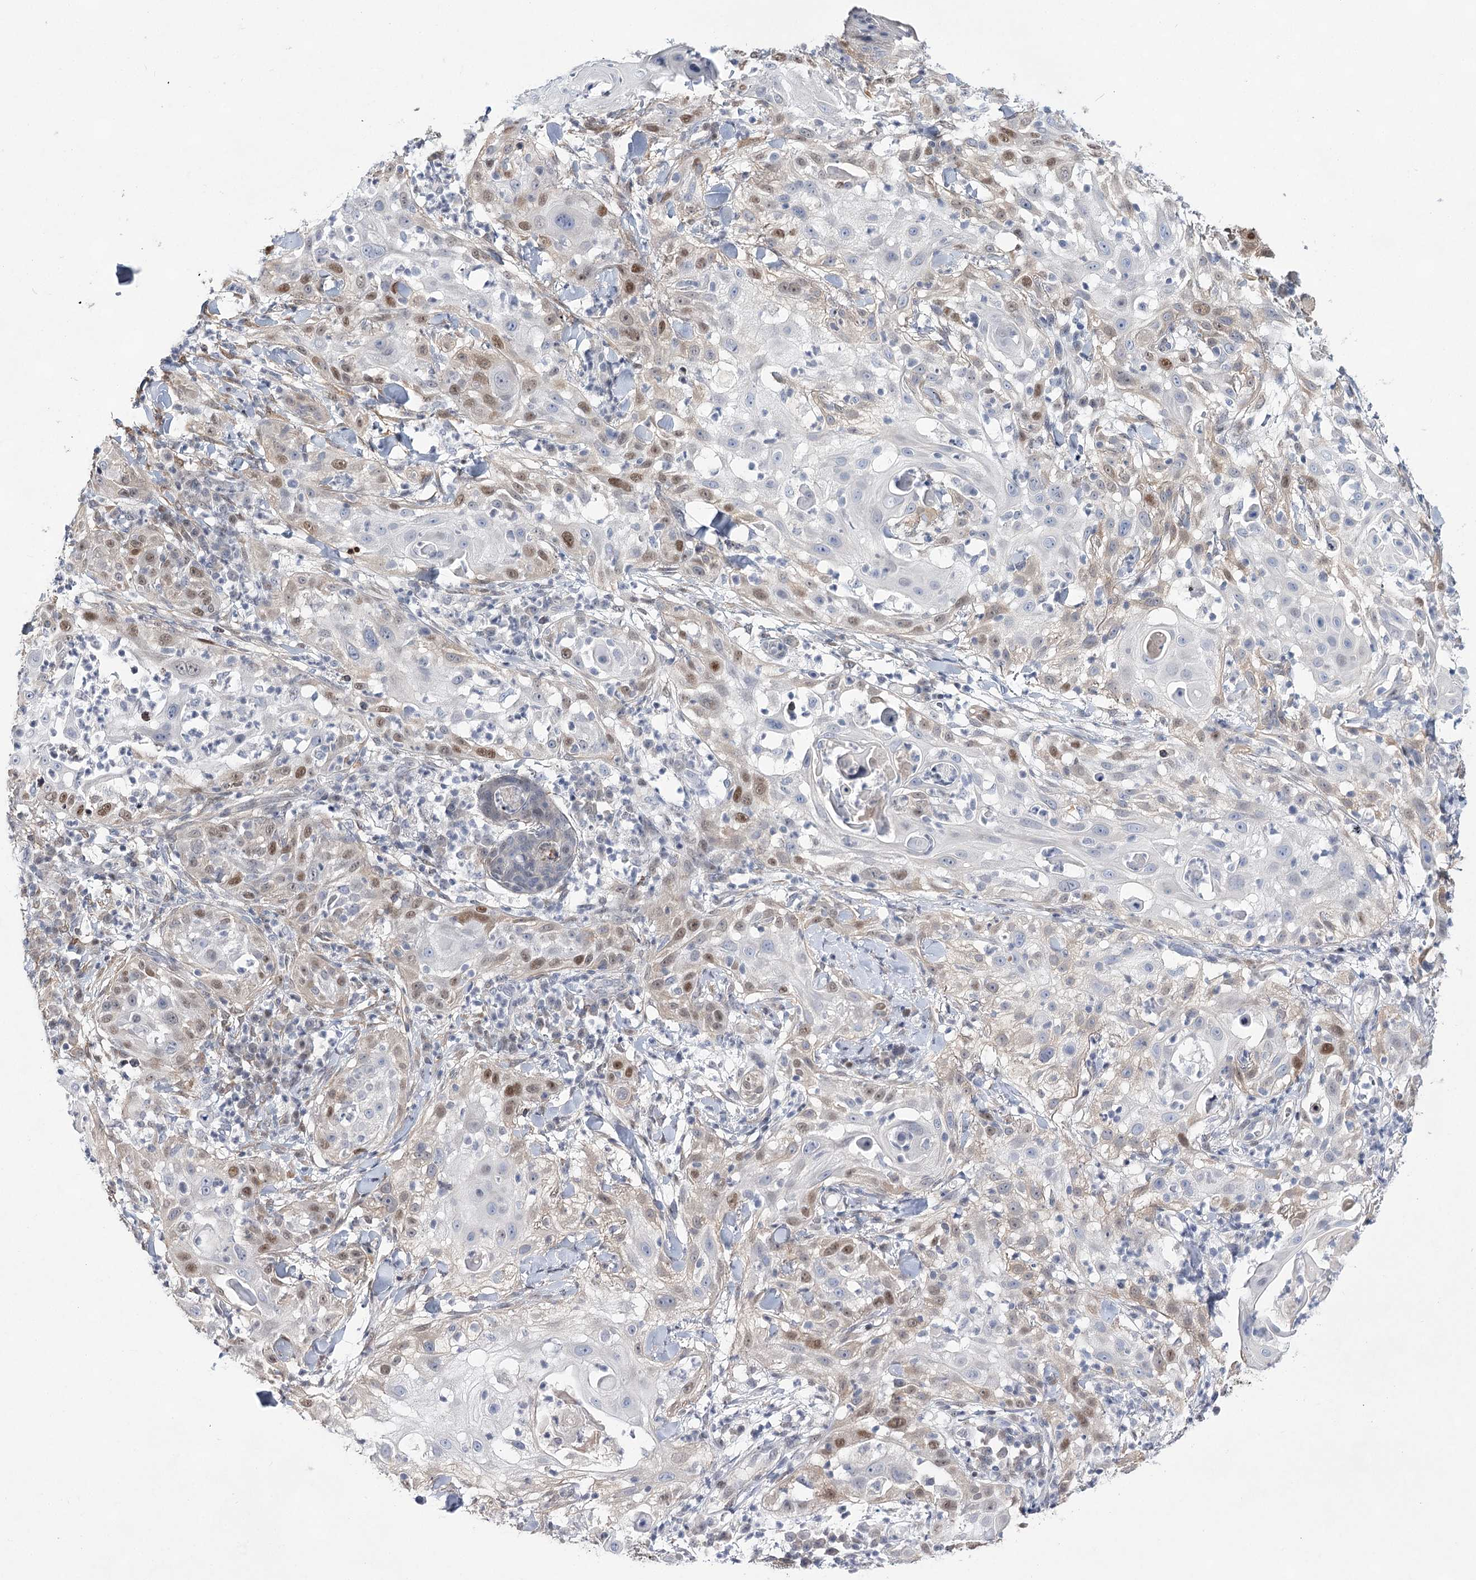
{"staining": {"intensity": "moderate", "quantity": "25%-75%", "location": "nuclear"}, "tissue": "skin cancer", "cell_type": "Tumor cells", "image_type": "cancer", "snomed": [{"axis": "morphology", "description": "Squamous cell carcinoma, NOS"}, {"axis": "topography", "description": "Skin"}], "caption": "IHC histopathology image of human squamous cell carcinoma (skin) stained for a protein (brown), which displays medium levels of moderate nuclear staining in about 25%-75% of tumor cells.", "gene": "UGDH", "patient": {"sex": "female", "age": 44}}